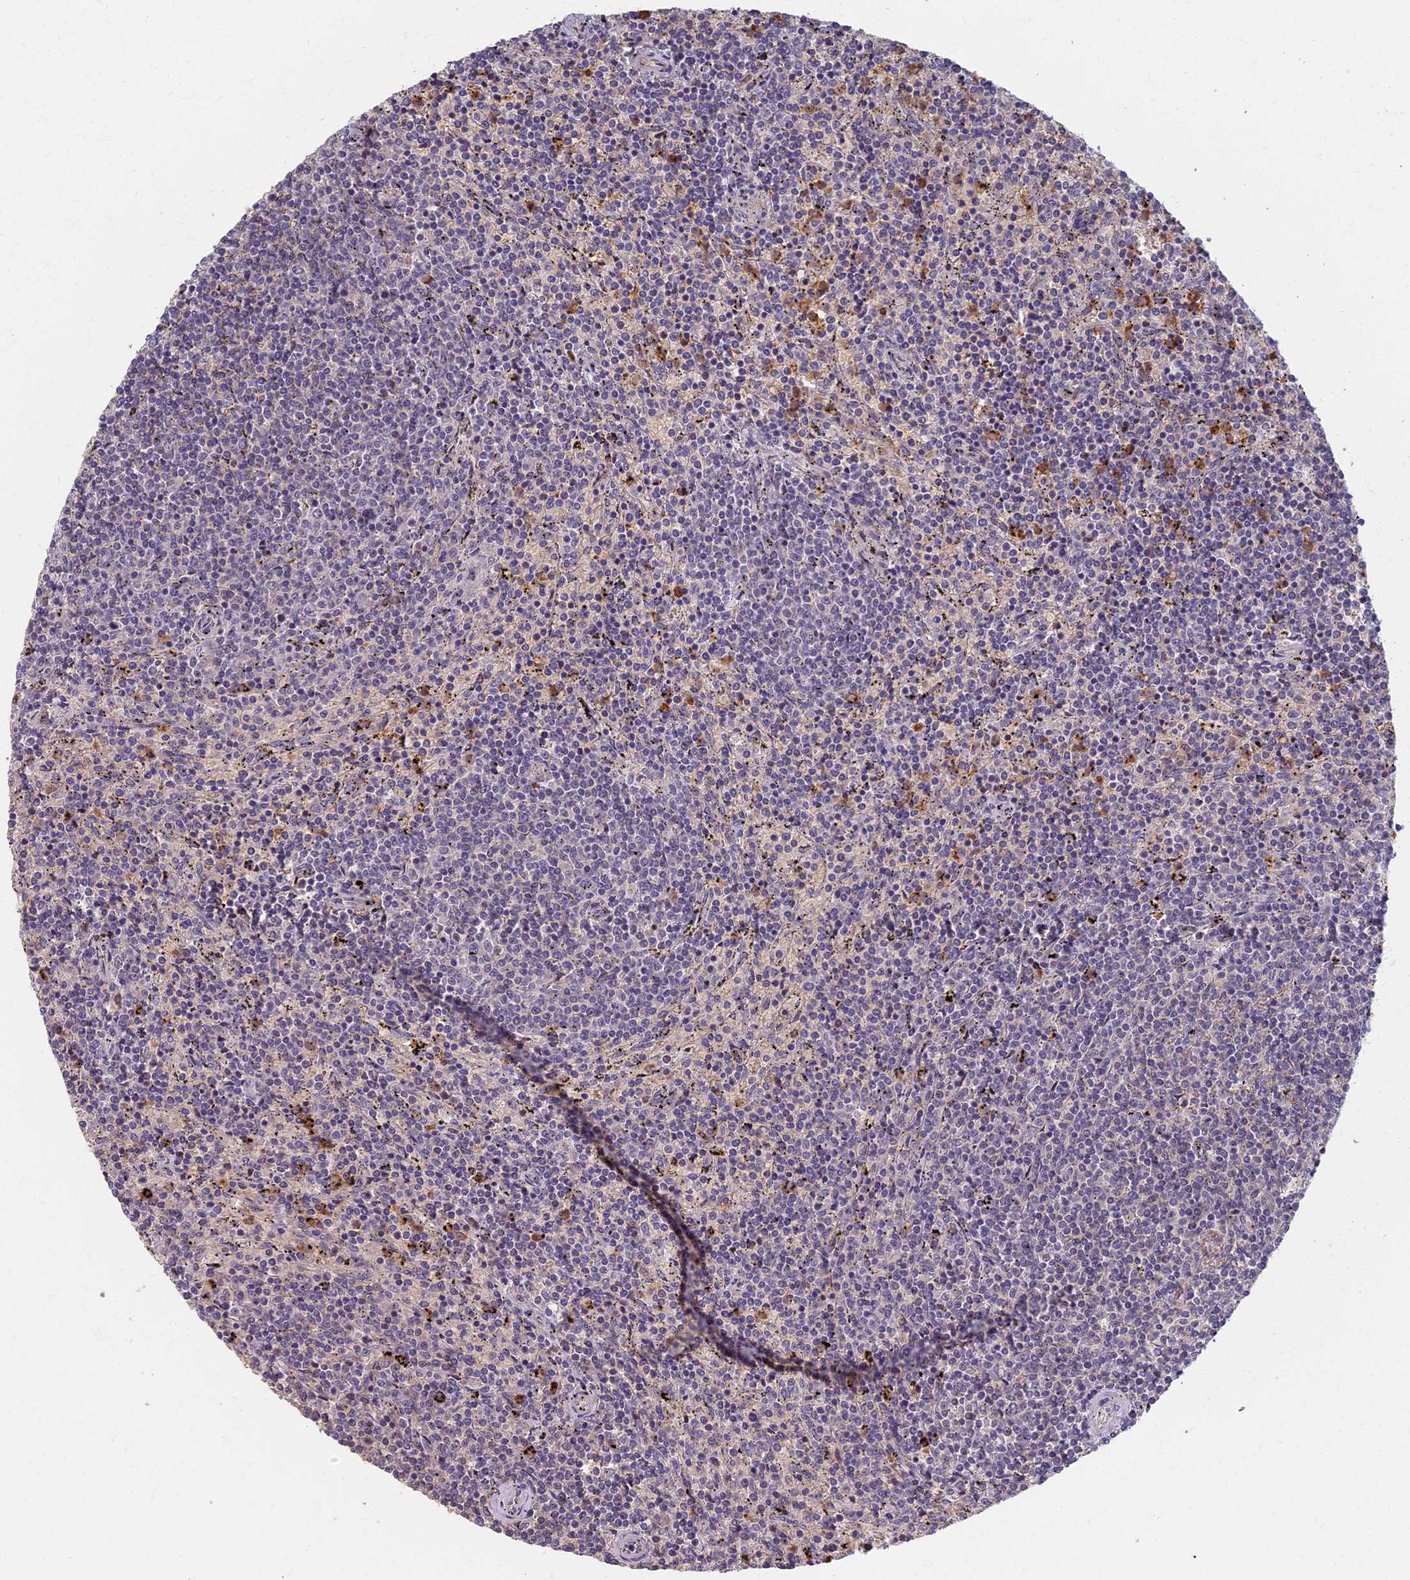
{"staining": {"intensity": "negative", "quantity": "none", "location": "none"}, "tissue": "lymphoma", "cell_type": "Tumor cells", "image_type": "cancer", "snomed": [{"axis": "morphology", "description": "Malignant lymphoma, non-Hodgkin's type, Low grade"}, {"axis": "topography", "description": "Spleen"}], "caption": "DAB immunohistochemical staining of human low-grade malignant lymphoma, non-Hodgkin's type displays no significant positivity in tumor cells. (DAB (3,3'-diaminobenzidine) IHC visualized using brightfield microscopy, high magnification).", "gene": "AP4E1", "patient": {"sex": "female", "age": 50}}